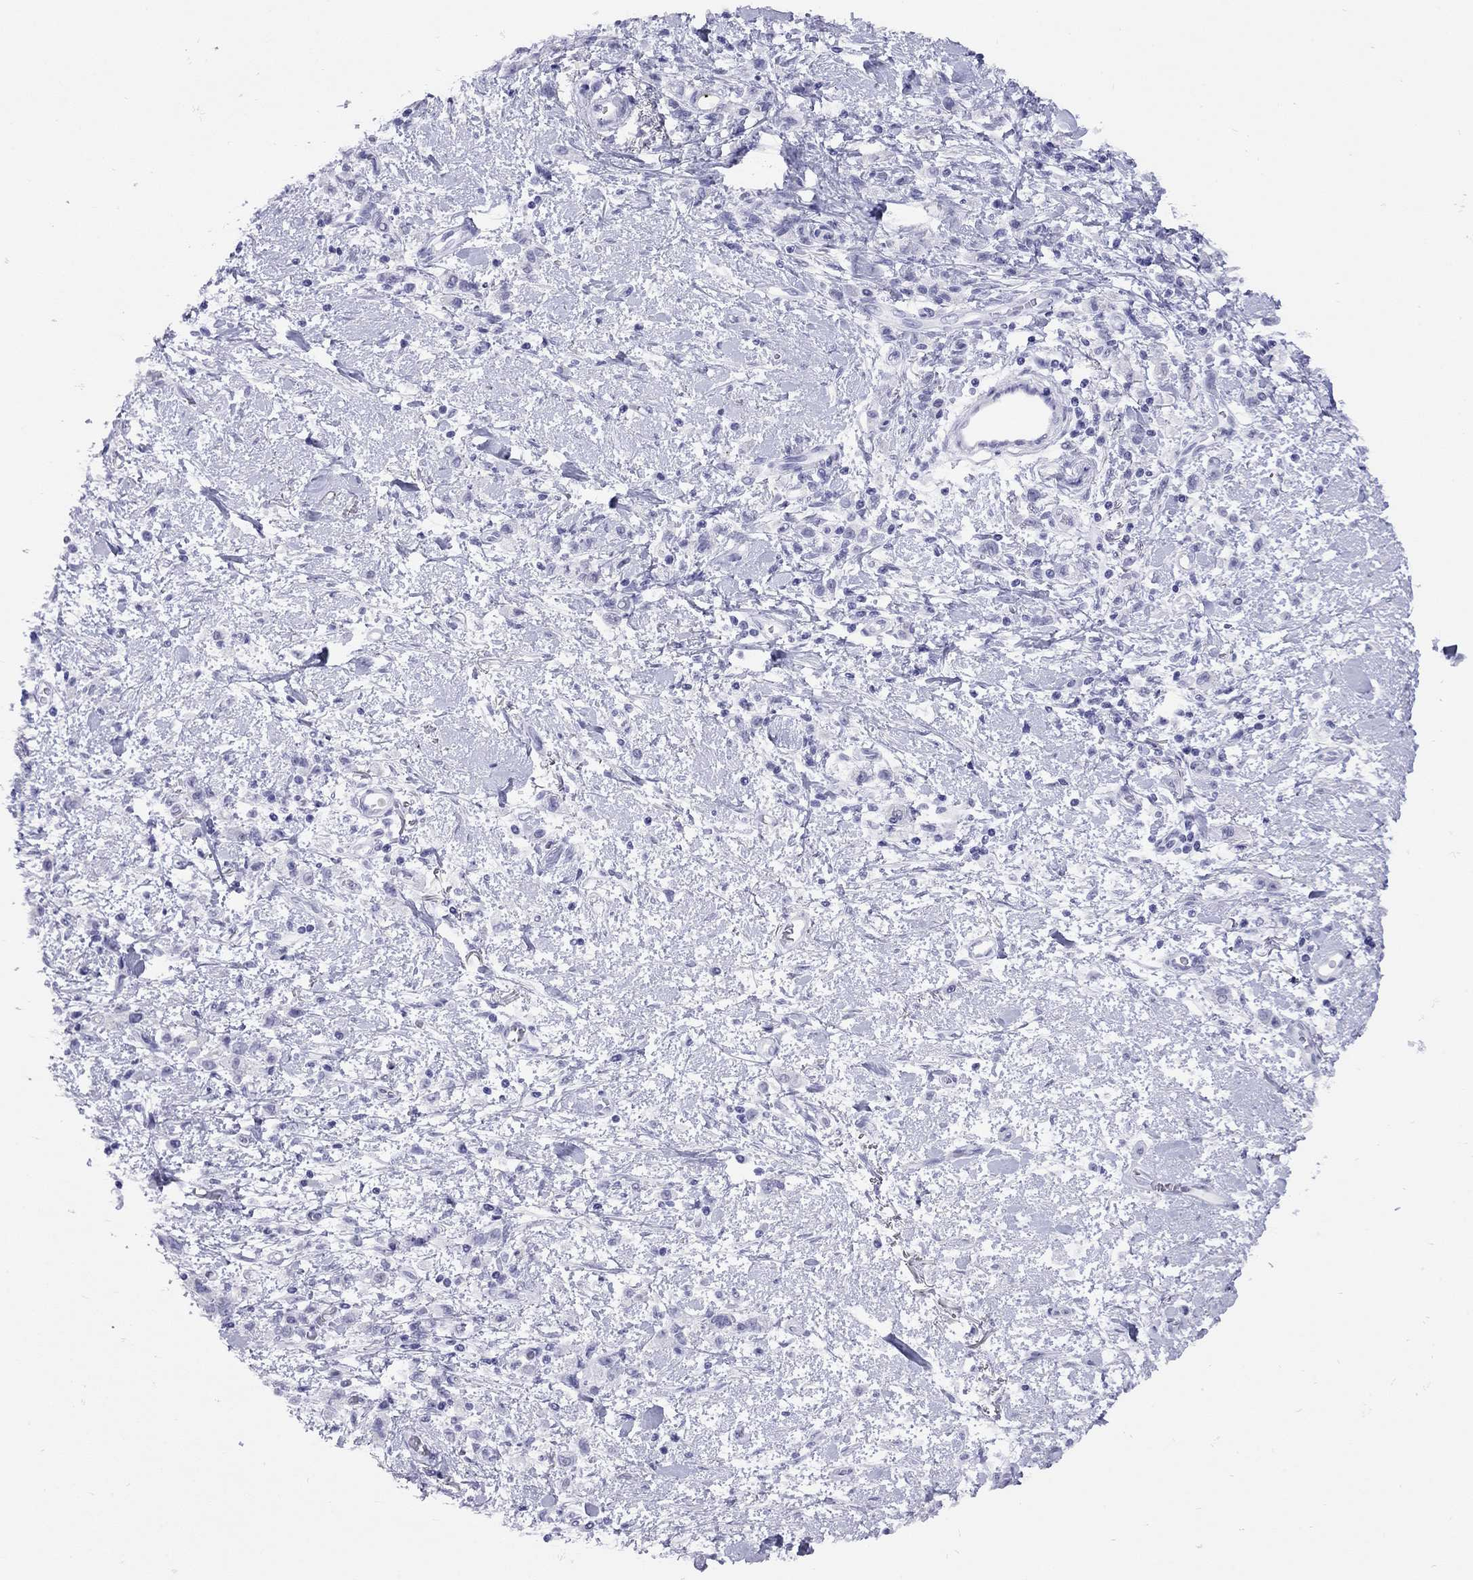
{"staining": {"intensity": "negative", "quantity": "none", "location": "none"}, "tissue": "stomach cancer", "cell_type": "Tumor cells", "image_type": "cancer", "snomed": [{"axis": "morphology", "description": "Adenocarcinoma, NOS"}, {"axis": "topography", "description": "Stomach"}], "caption": "Histopathology image shows no protein positivity in tumor cells of stomach adenocarcinoma tissue.", "gene": "LYAR", "patient": {"sex": "male", "age": 77}}